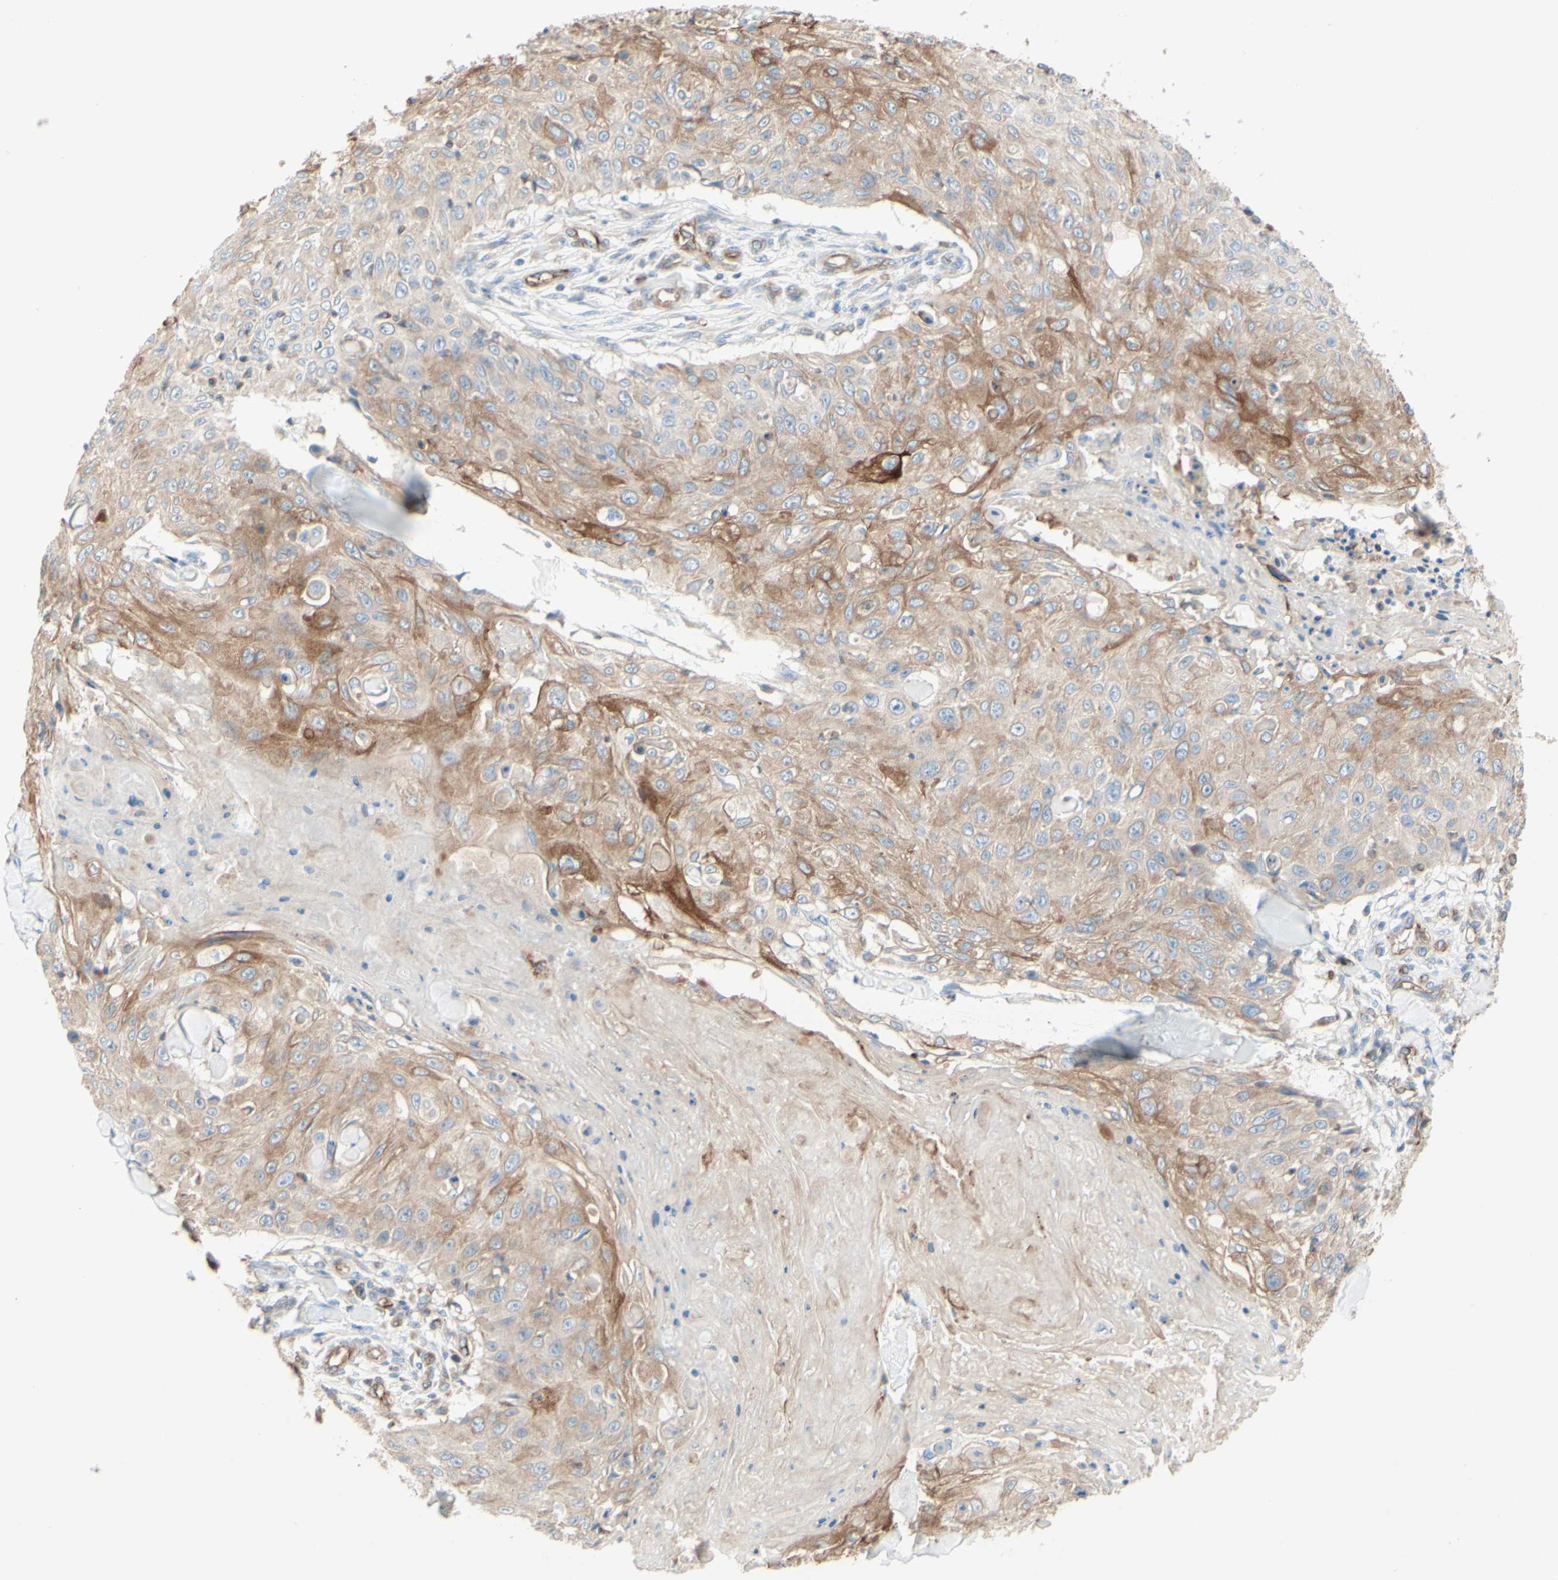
{"staining": {"intensity": "weak", "quantity": ">75%", "location": "cytoplasmic/membranous"}, "tissue": "skin cancer", "cell_type": "Tumor cells", "image_type": "cancer", "snomed": [{"axis": "morphology", "description": "Squamous cell carcinoma, NOS"}, {"axis": "topography", "description": "Skin"}], "caption": "Protein expression analysis of squamous cell carcinoma (skin) exhibits weak cytoplasmic/membranous expression in approximately >75% of tumor cells.", "gene": "ENDOD1", "patient": {"sex": "male", "age": 86}}